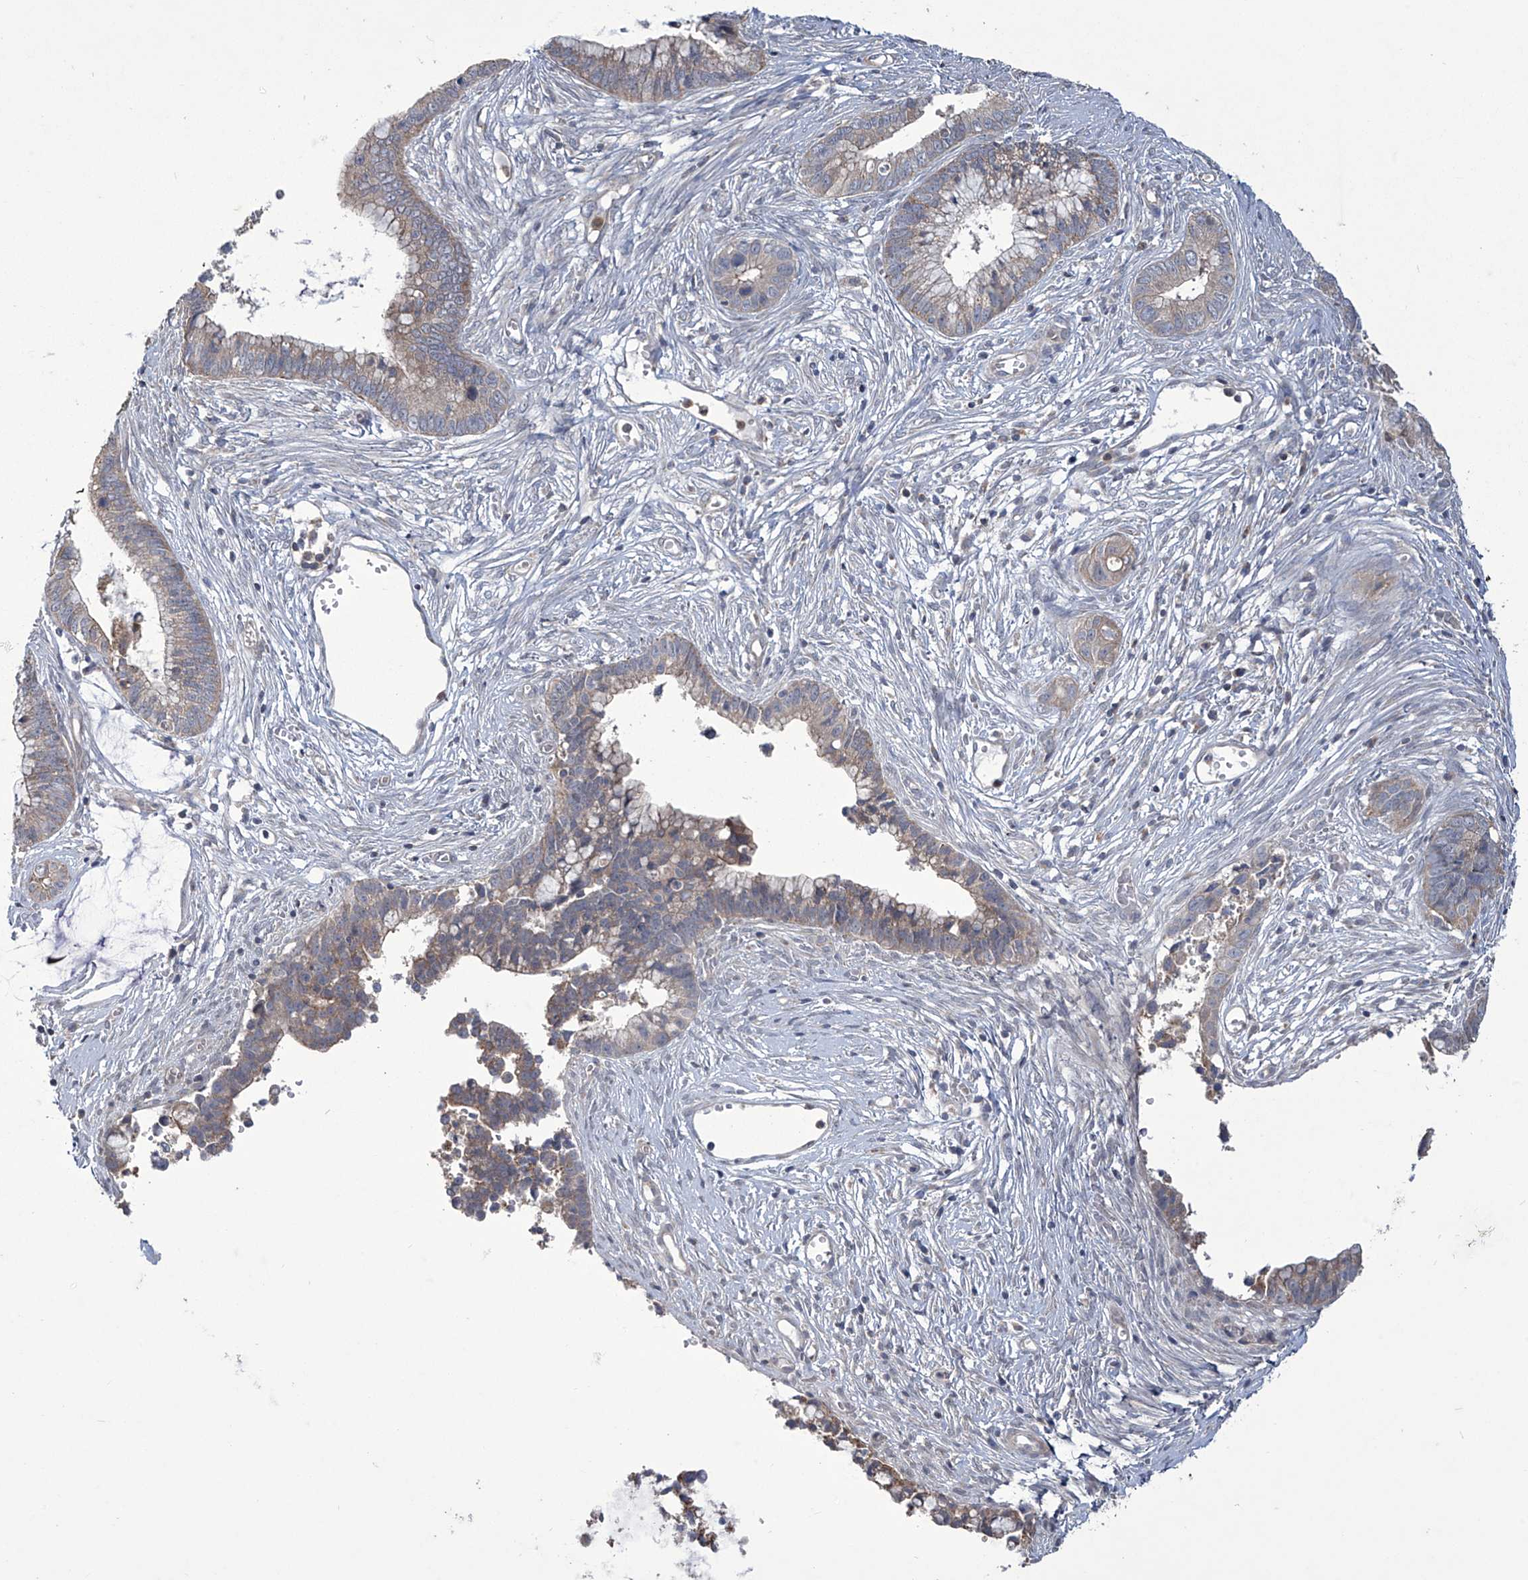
{"staining": {"intensity": "weak", "quantity": "25%-75%", "location": "cytoplasmic/membranous"}, "tissue": "cervical cancer", "cell_type": "Tumor cells", "image_type": "cancer", "snomed": [{"axis": "morphology", "description": "Adenocarcinoma, NOS"}, {"axis": "topography", "description": "Cervix"}], "caption": "DAB (3,3'-diaminobenzidine) immunohistochemical staining of human cervical adenocarcinoma demonstrates weak cytoplasmic/membranous protein expression in about 25%-75% of tumor cells.", "gene": "TRIM60", "patient": {"sex": "female", "age": 44}}